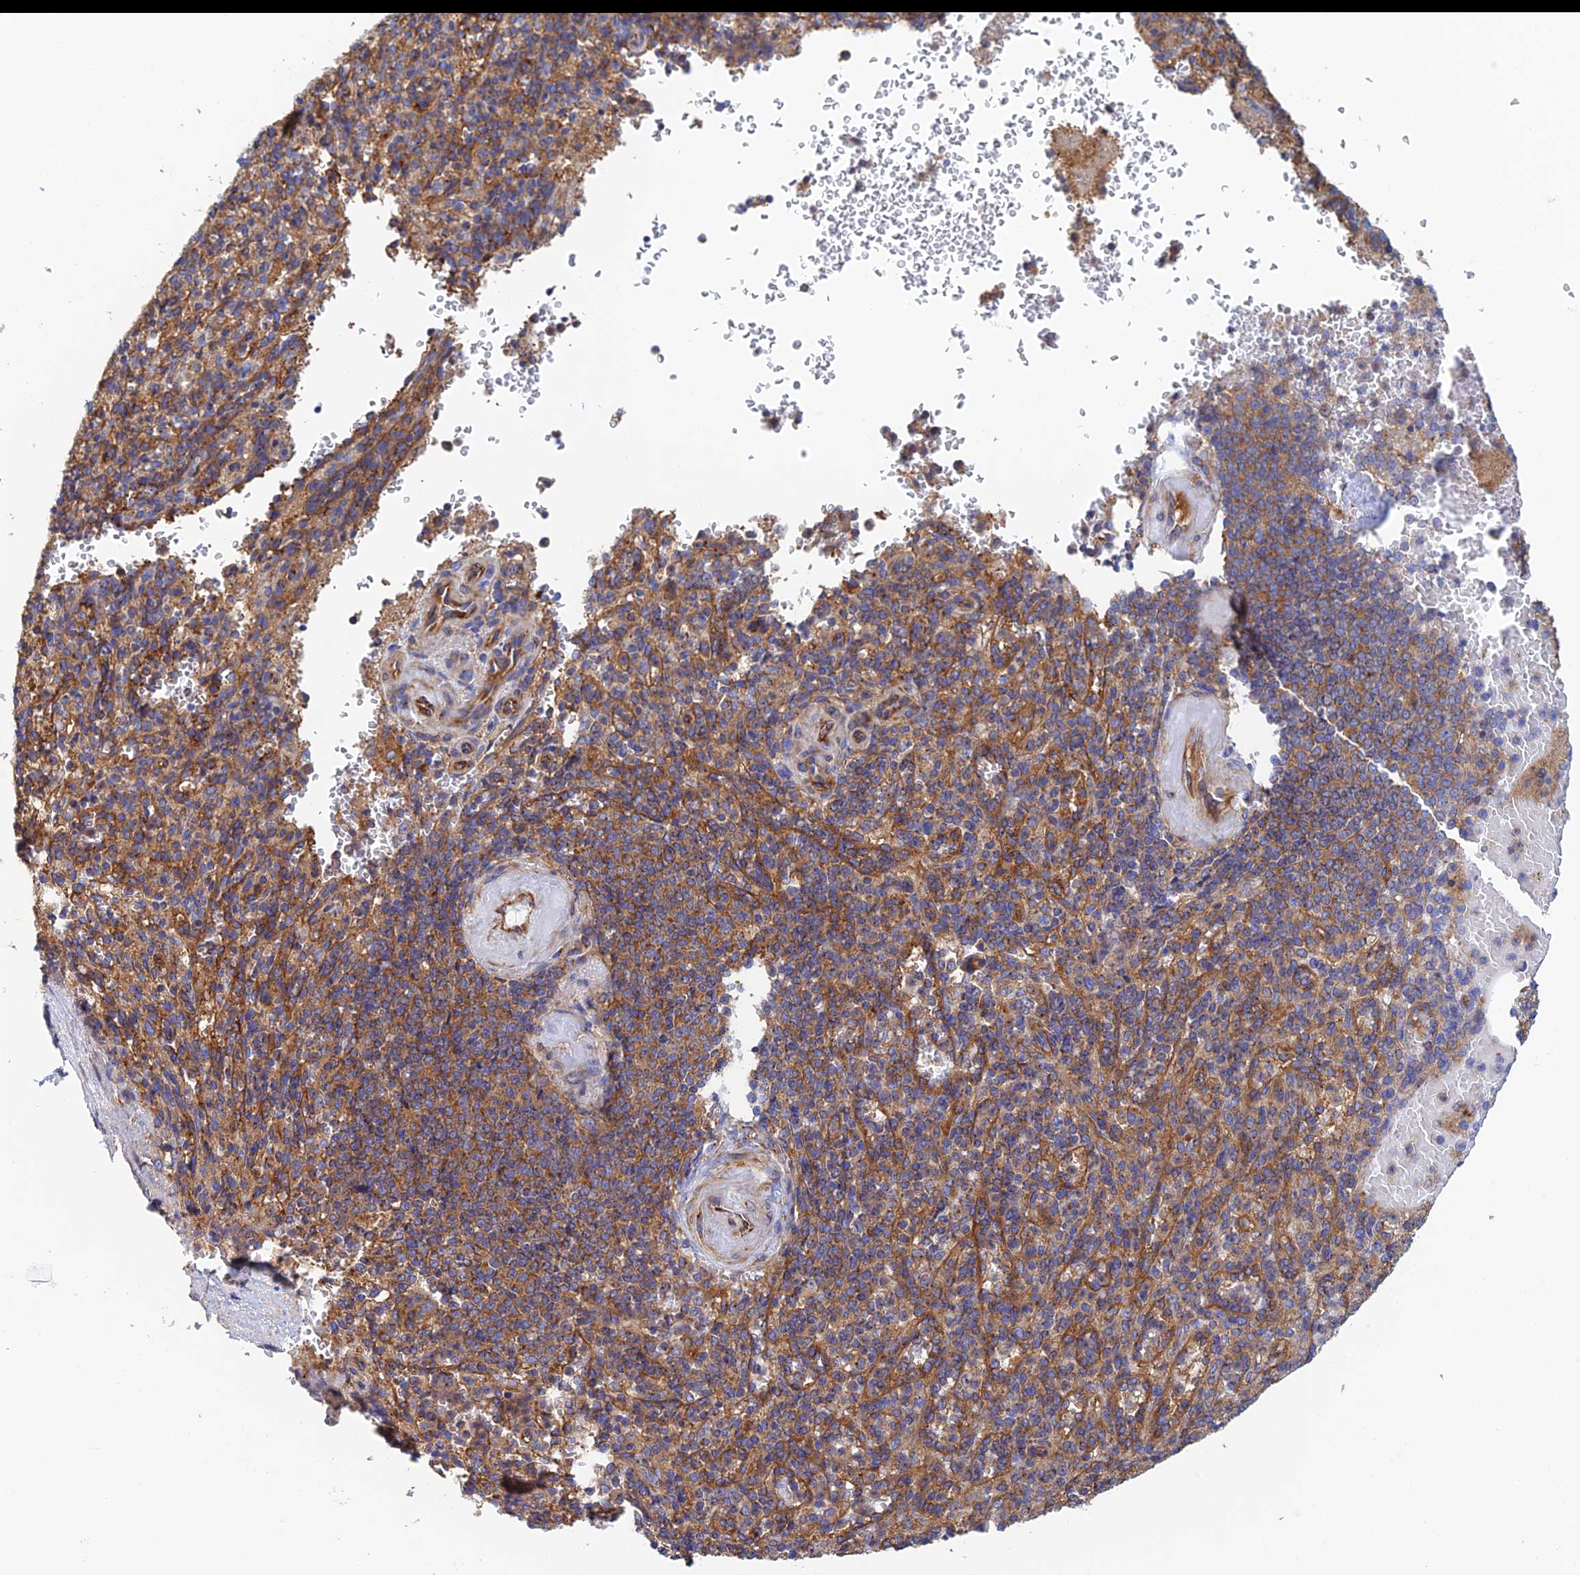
{"staining": {"intensity": "moderate", "quantity": "25%-75%", "location": "cytoplasmic/membranous"}, "tissue": "spleen", "cell_type": "Cells in red pulp", "image_type": "normal", "snomed": [{"axis": "morphology", "description": "Normal tissue, NOS"}, {"axis": "topography", "description": "Spleen"}], "caption": "A high-resolution photomicrograph shows immunohistochemistry staining of unremarkable spleen, which exhibits moderate cytoplasmic/membranous staining in approximately 25%-75% of cells in red pulp.", "gene": "DCTN2", "patient": {"sex": "female", "age": 74}}